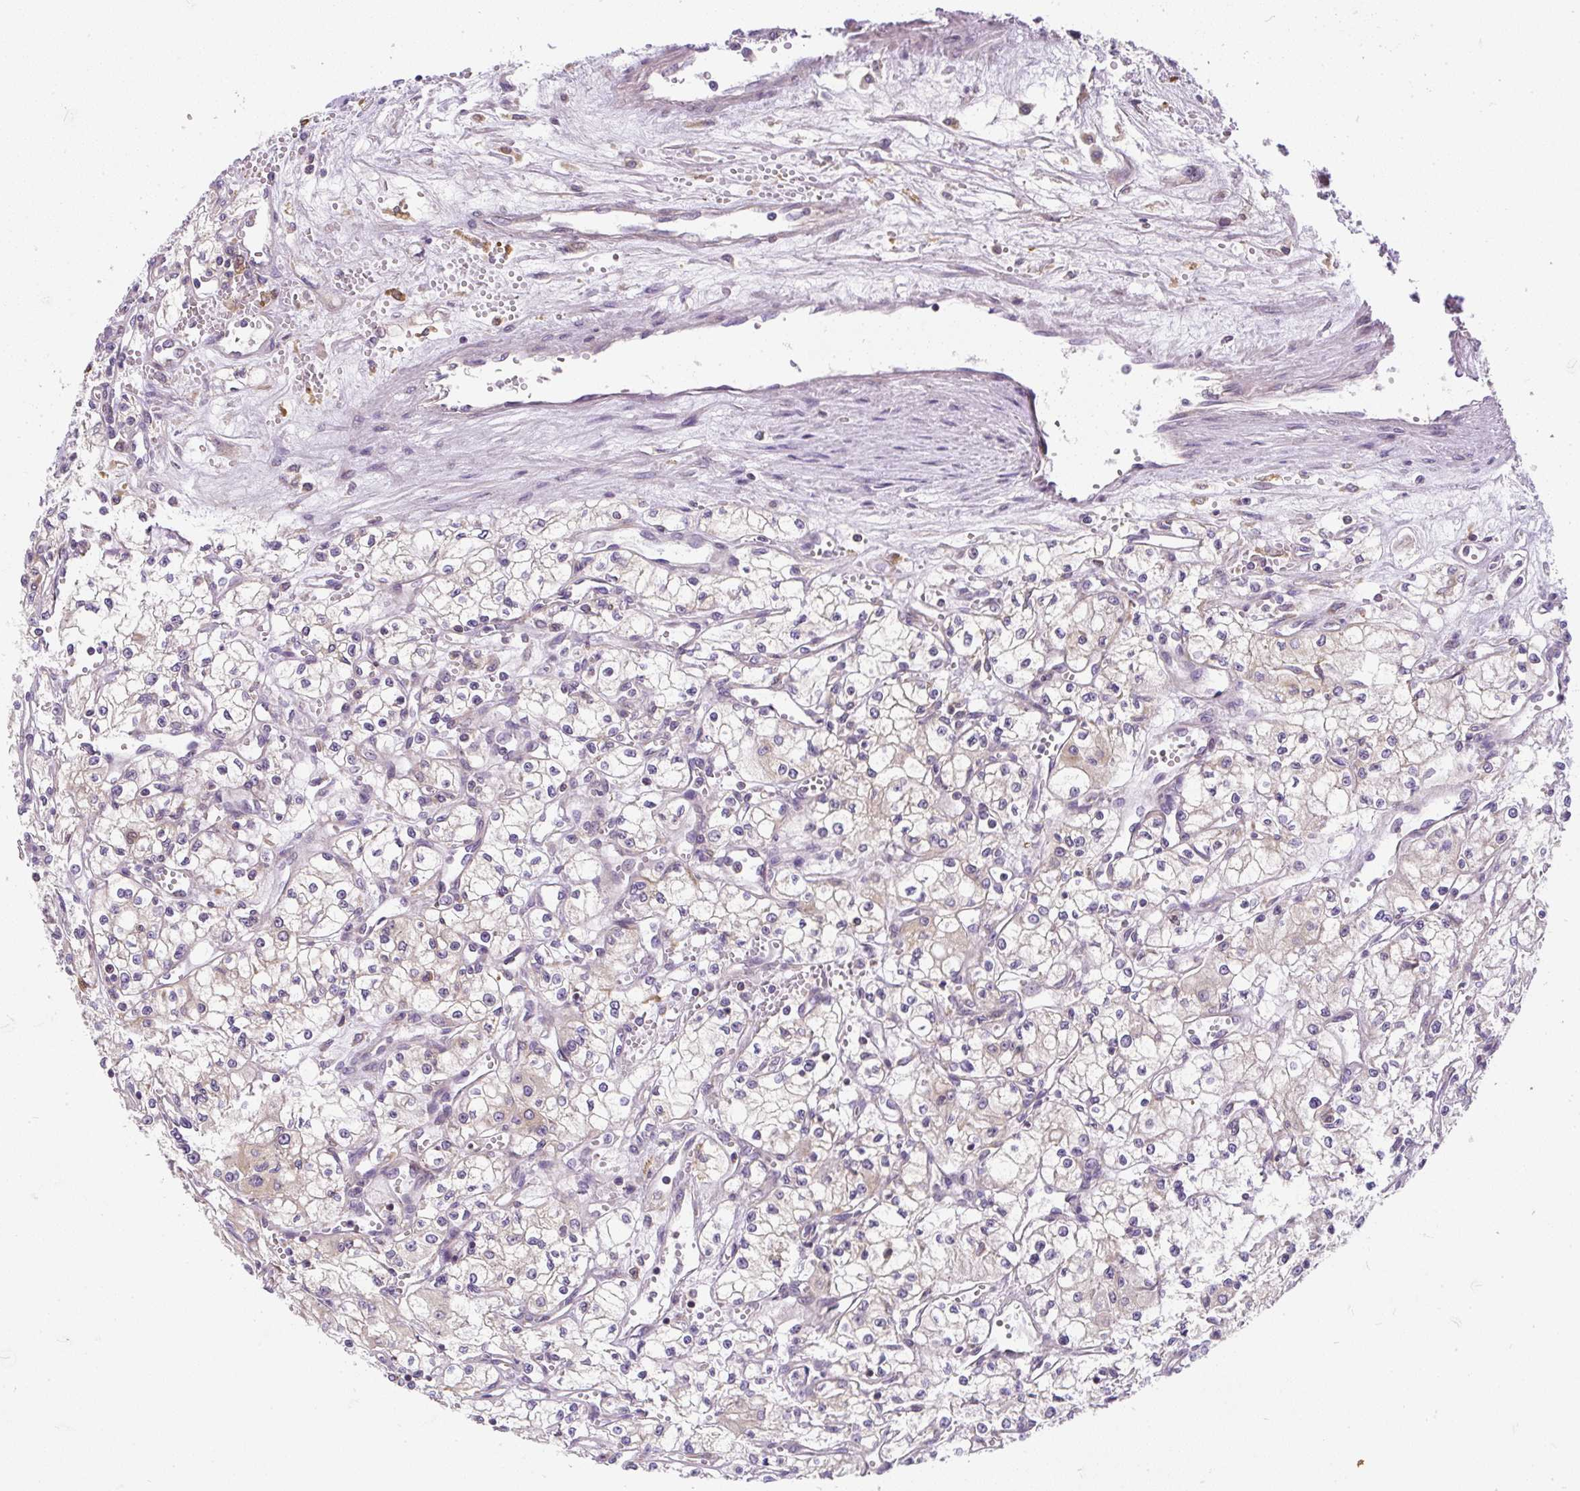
{"staining": {"intensity": "negative", "quantity": "none", "location": "none"}, "tissue": "renal cancer", "cell_type": "Tumor cells", "image_type": "cancer", "snomed": [{"axis": "morphology", "description": "Adenocarcinoma, NOS"}, {"axis": "topography", "description": "Kidney"}], "caption": "An IHC micrograph of renal adenocarcinoma is shown. There is no staining in tumor cells of renal adenocarcinoma.", "gene": "CYP20A1", "patient": {"sex": "male", "age": 59}}